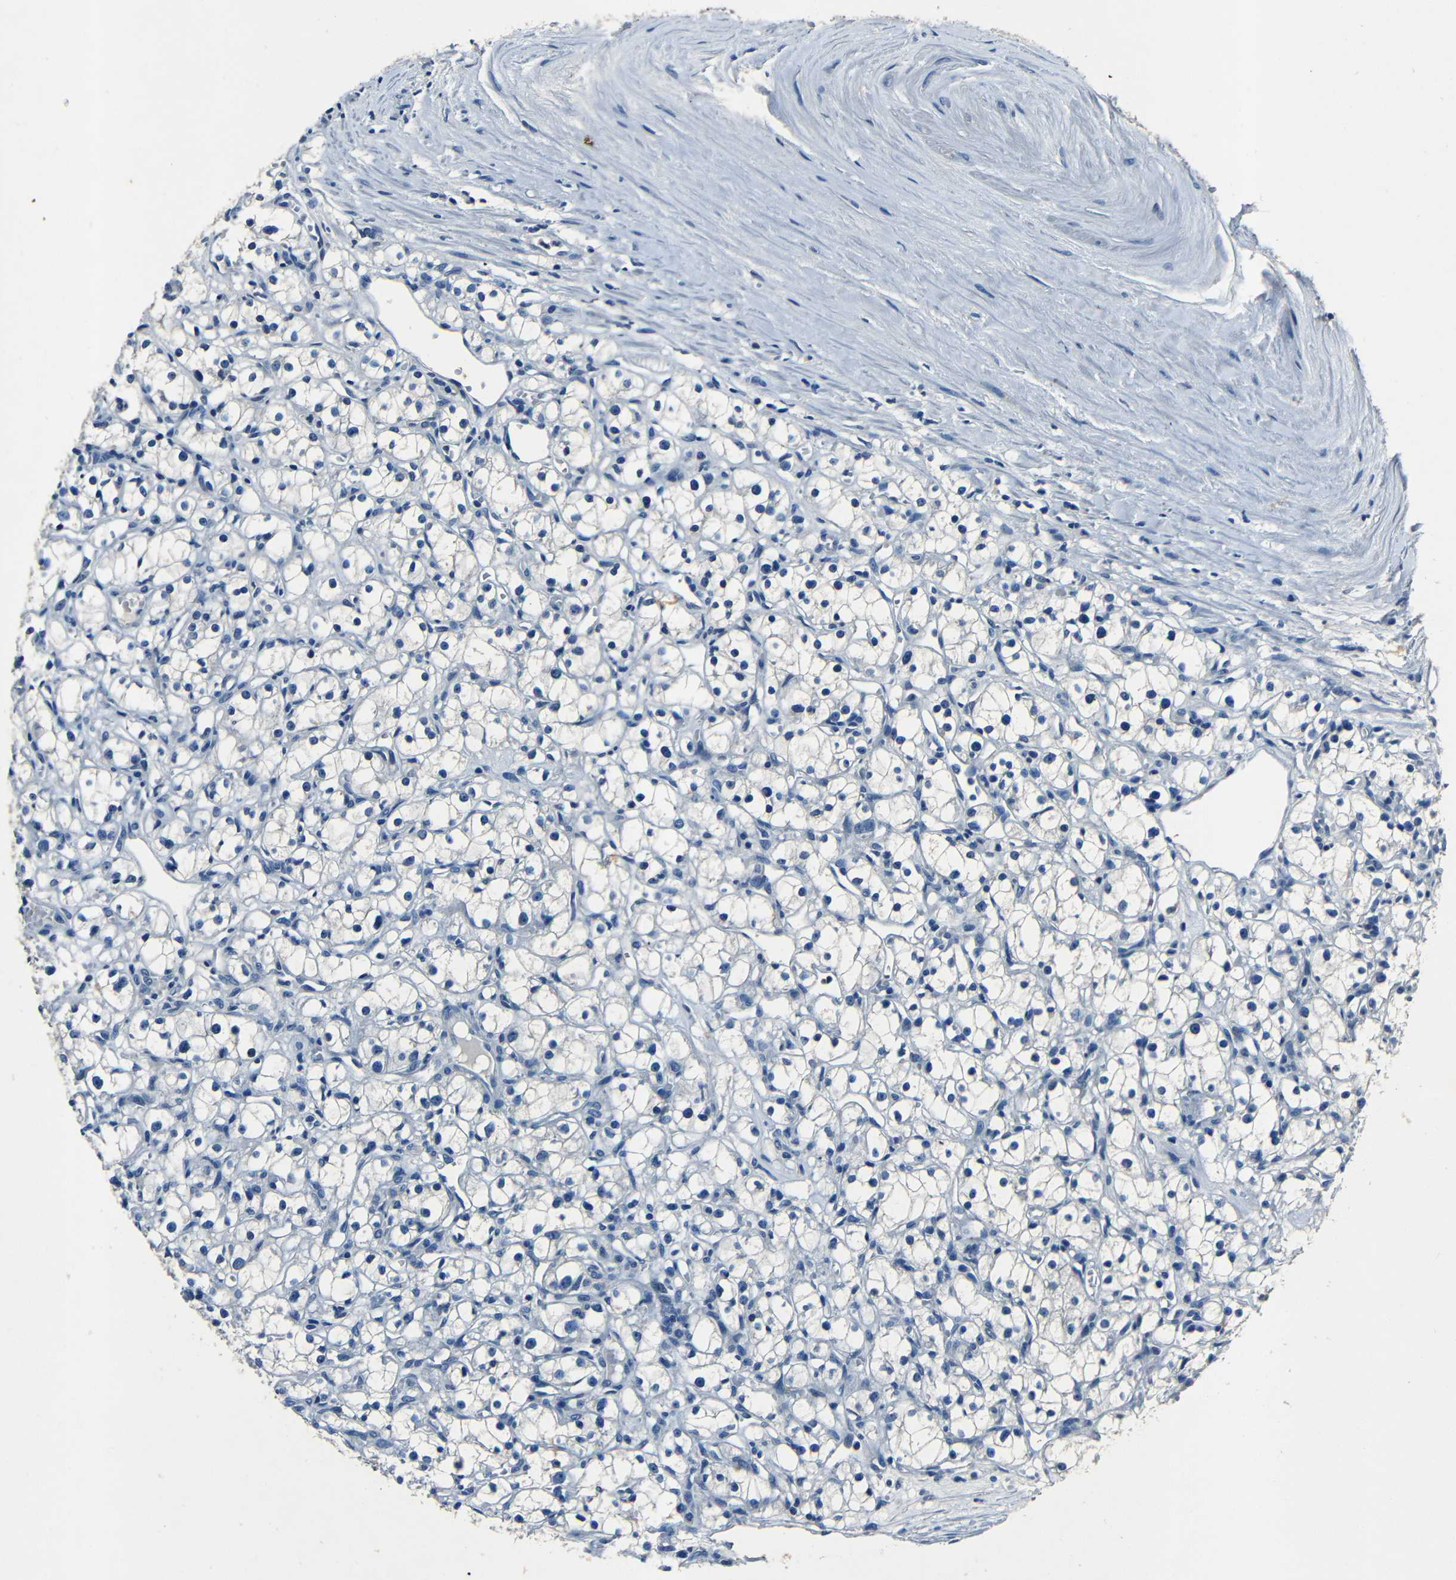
{"staining": {"intensity": "negative", "quantity": "none", "location": "none"}, "tissue": "renal cancer", "cell_type": "Tumor cells", "image_type": "cancer", "snomed": [{"axis": "morphology", "description": "Adenocarcinoma, NOS"}, {"axis": "topography", "description": "Kidney"}], "caption": "This is an IHC image of renal adenocarcinoma. There is no positivity in tumor cells.", "gene": "NCMAP", "patient": {"sex": "male", "age": 56}}